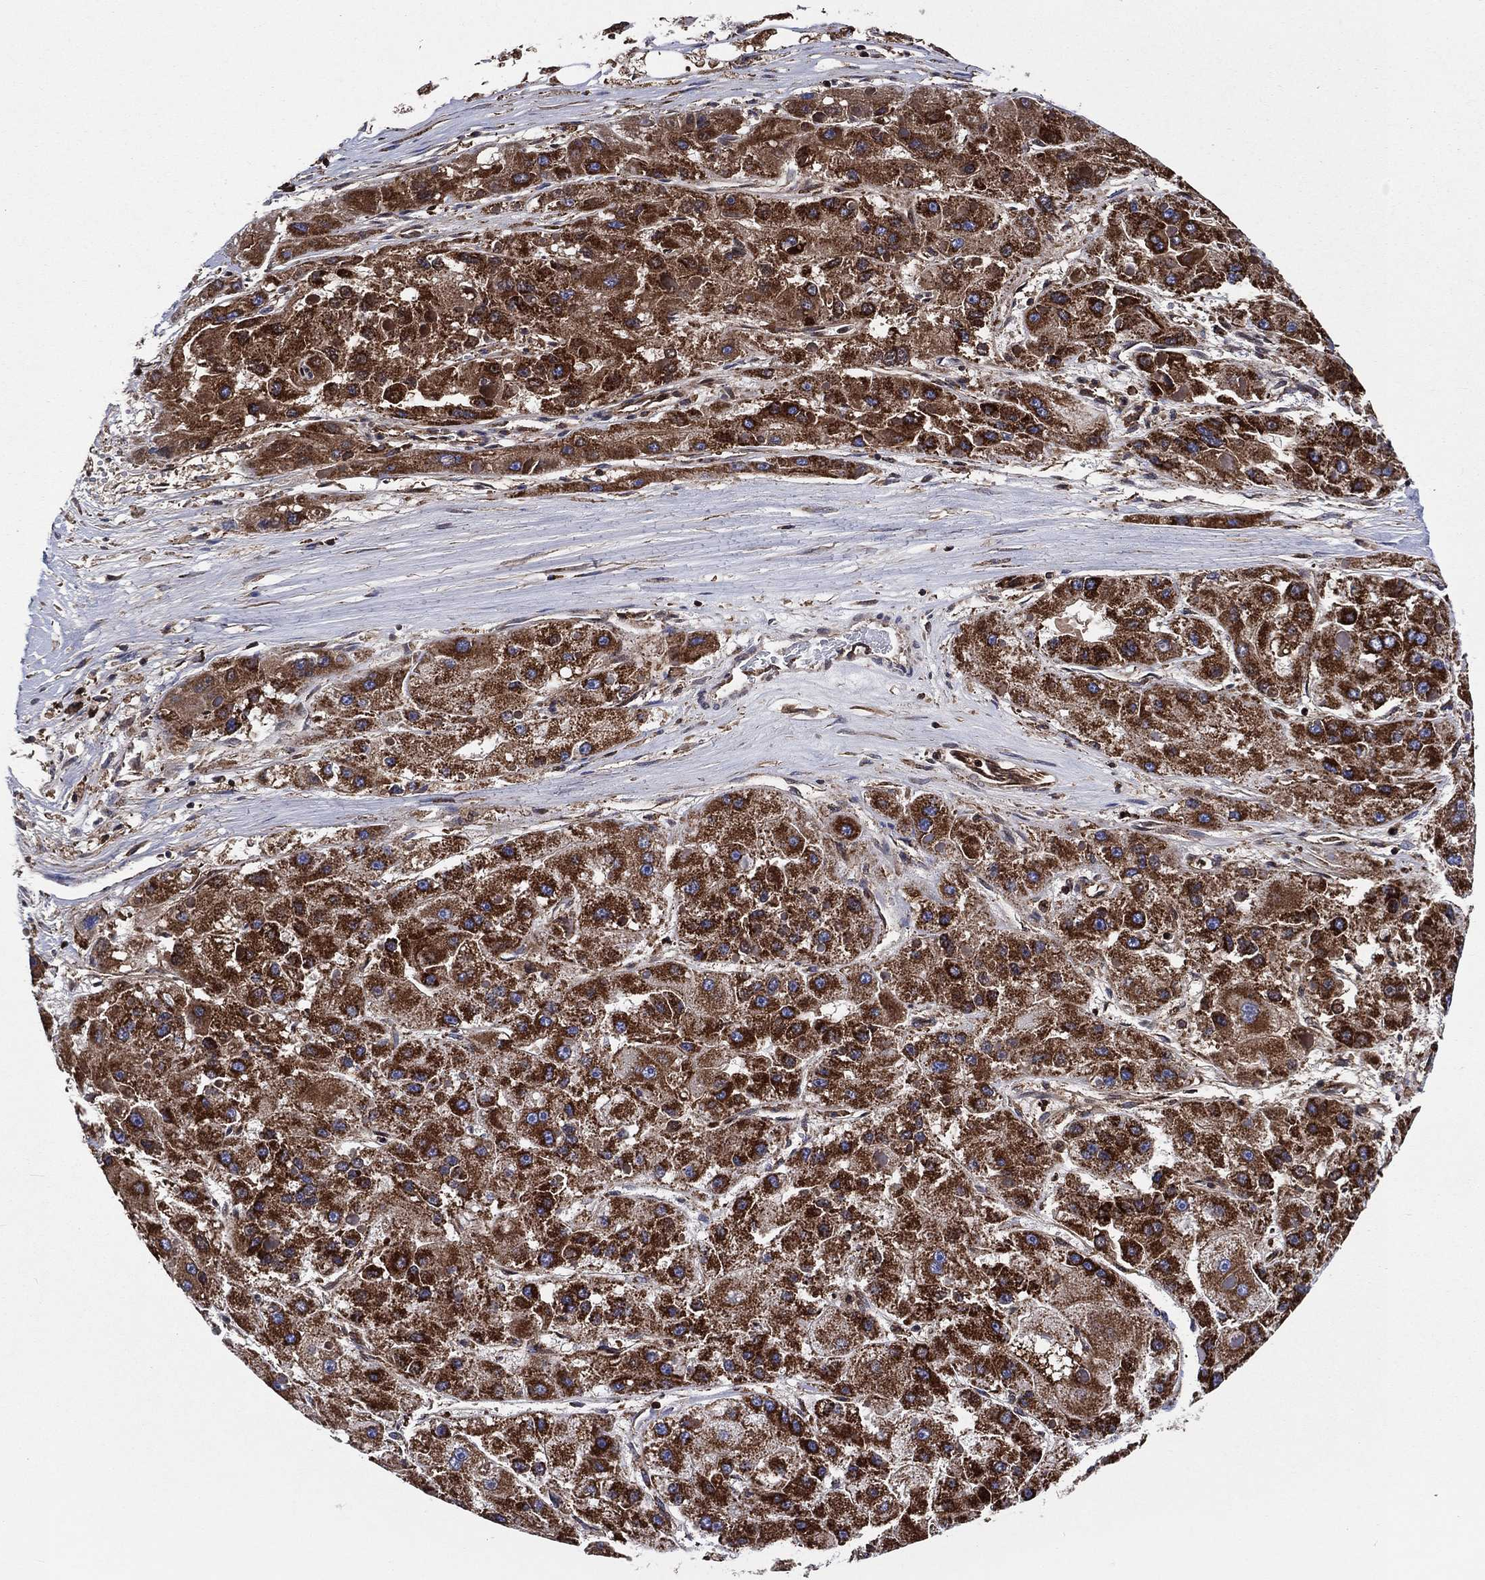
{"staining": {"intensity": "strong", "quantity": ">75%", "location": "cytoplasmic/membranous"}, "tissue": "liver cancer", "cell_type": "Tumor cells", "image_type": "cancer", "snomed": [{"axis": "morphology", "description": "Carcinoma, Hepatocellular, NOS"}, {"axis": "topography", "description": "Liver"}], "caption": "About >75% of tumor cells in human liver cancer (hepatocellular carcinoma) exhibit strong cytoplasmic/membranous protein expression as visualized by brown immunohistochemical staining.", "gene": "ANKRD37", "patient": {"sex": "female", "age": 73}}